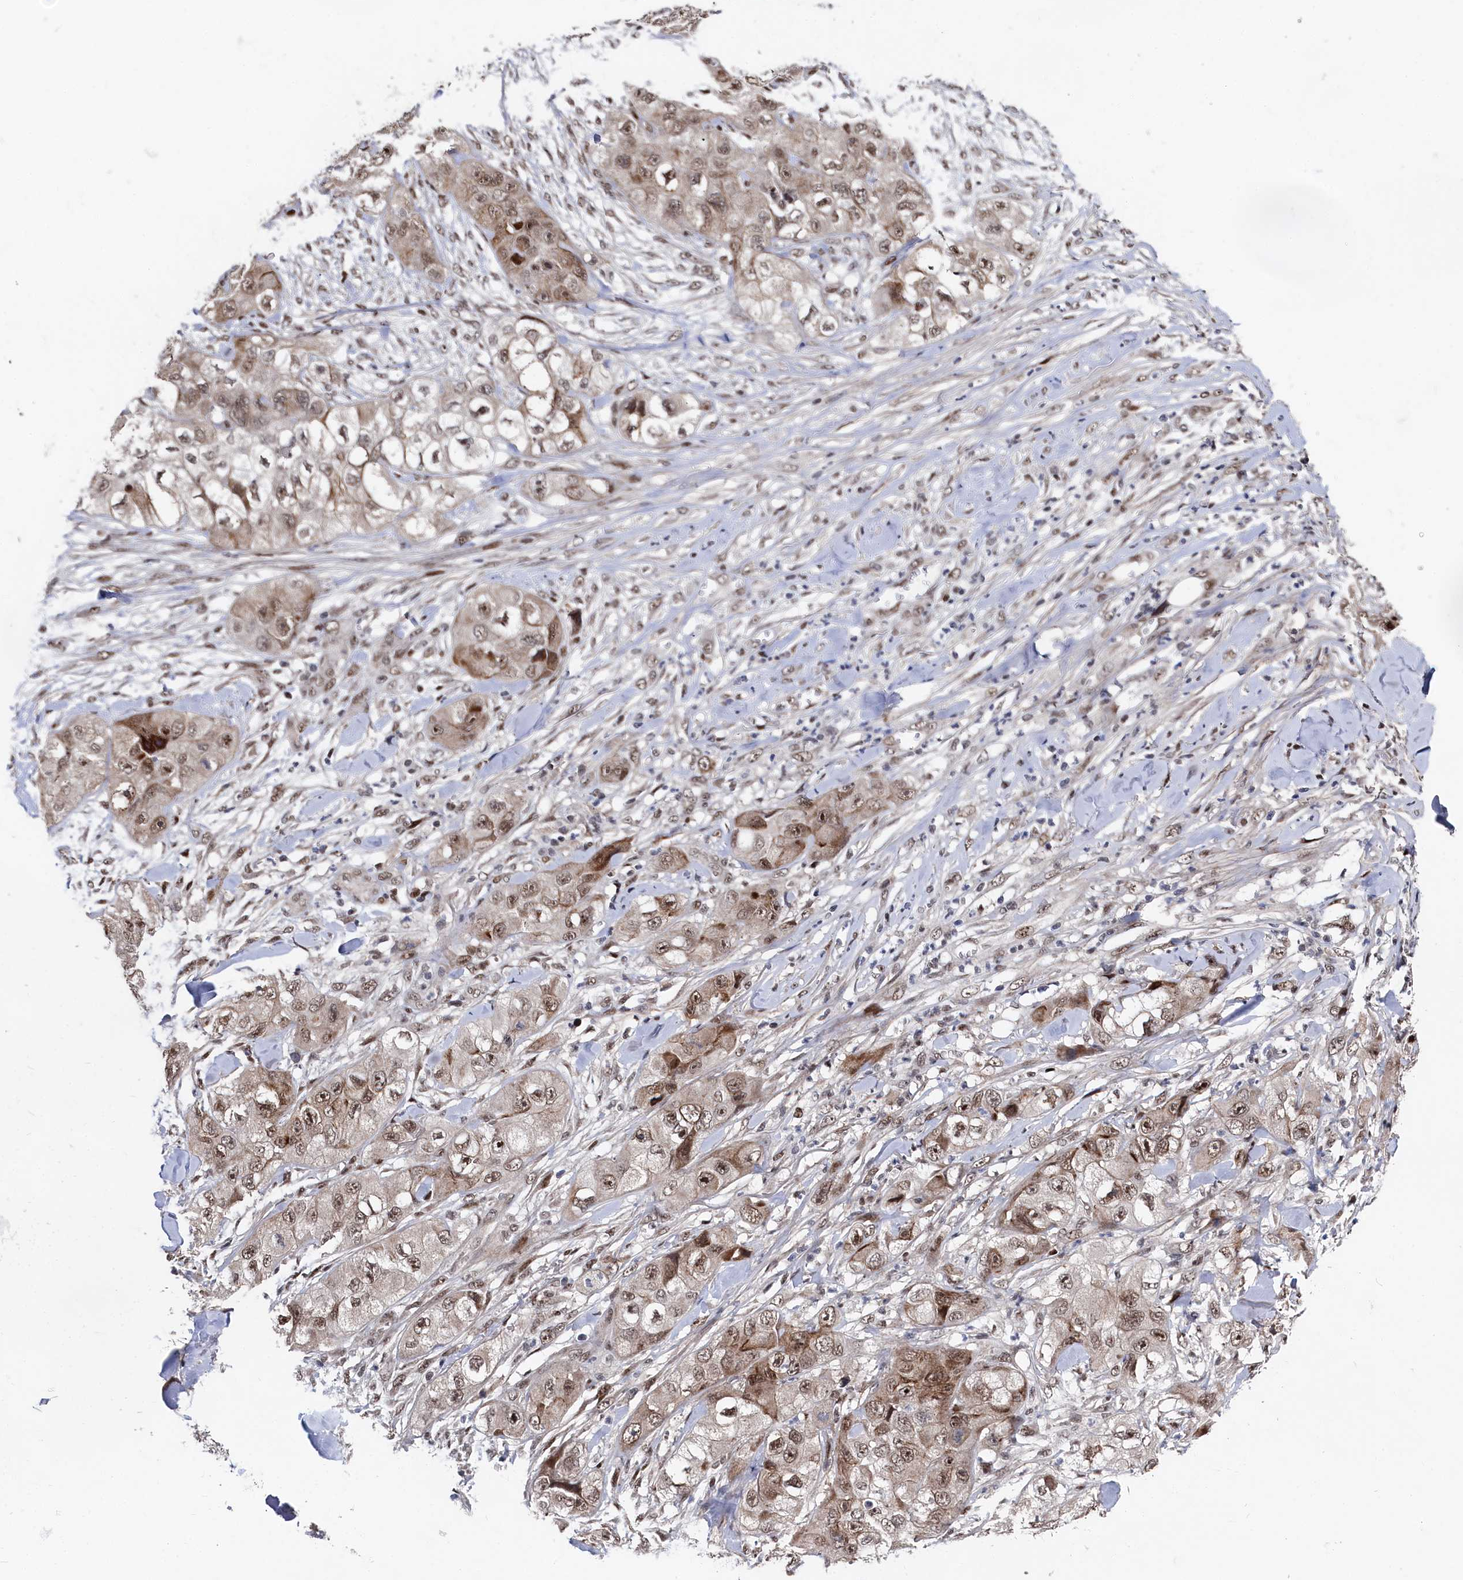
{"staining": {"intensity": "moderate", "quantity": ">75%", "location": "cytoplasmic/membranous,nuclear"}, "tissue": "skin cancer", "cell_type": "Tumor cells", "image_type": "cancer", "snomed": [{"axis": "morphology", "description": "Squamous cell carcinoma, NOS"}, {"axis": "topography", "description": "Skin"}, {"axis": "topography", "description": "Subcutis"}], "caption": "This is an image of immunohistochemistry staining of skin squamous cell carcinoma, which shows moderate positivity in the cytoplasmic/membranous and nuclear of tumor cells.", "gene": "BUB3", "patient": {"sex": "male", "age": 73}}